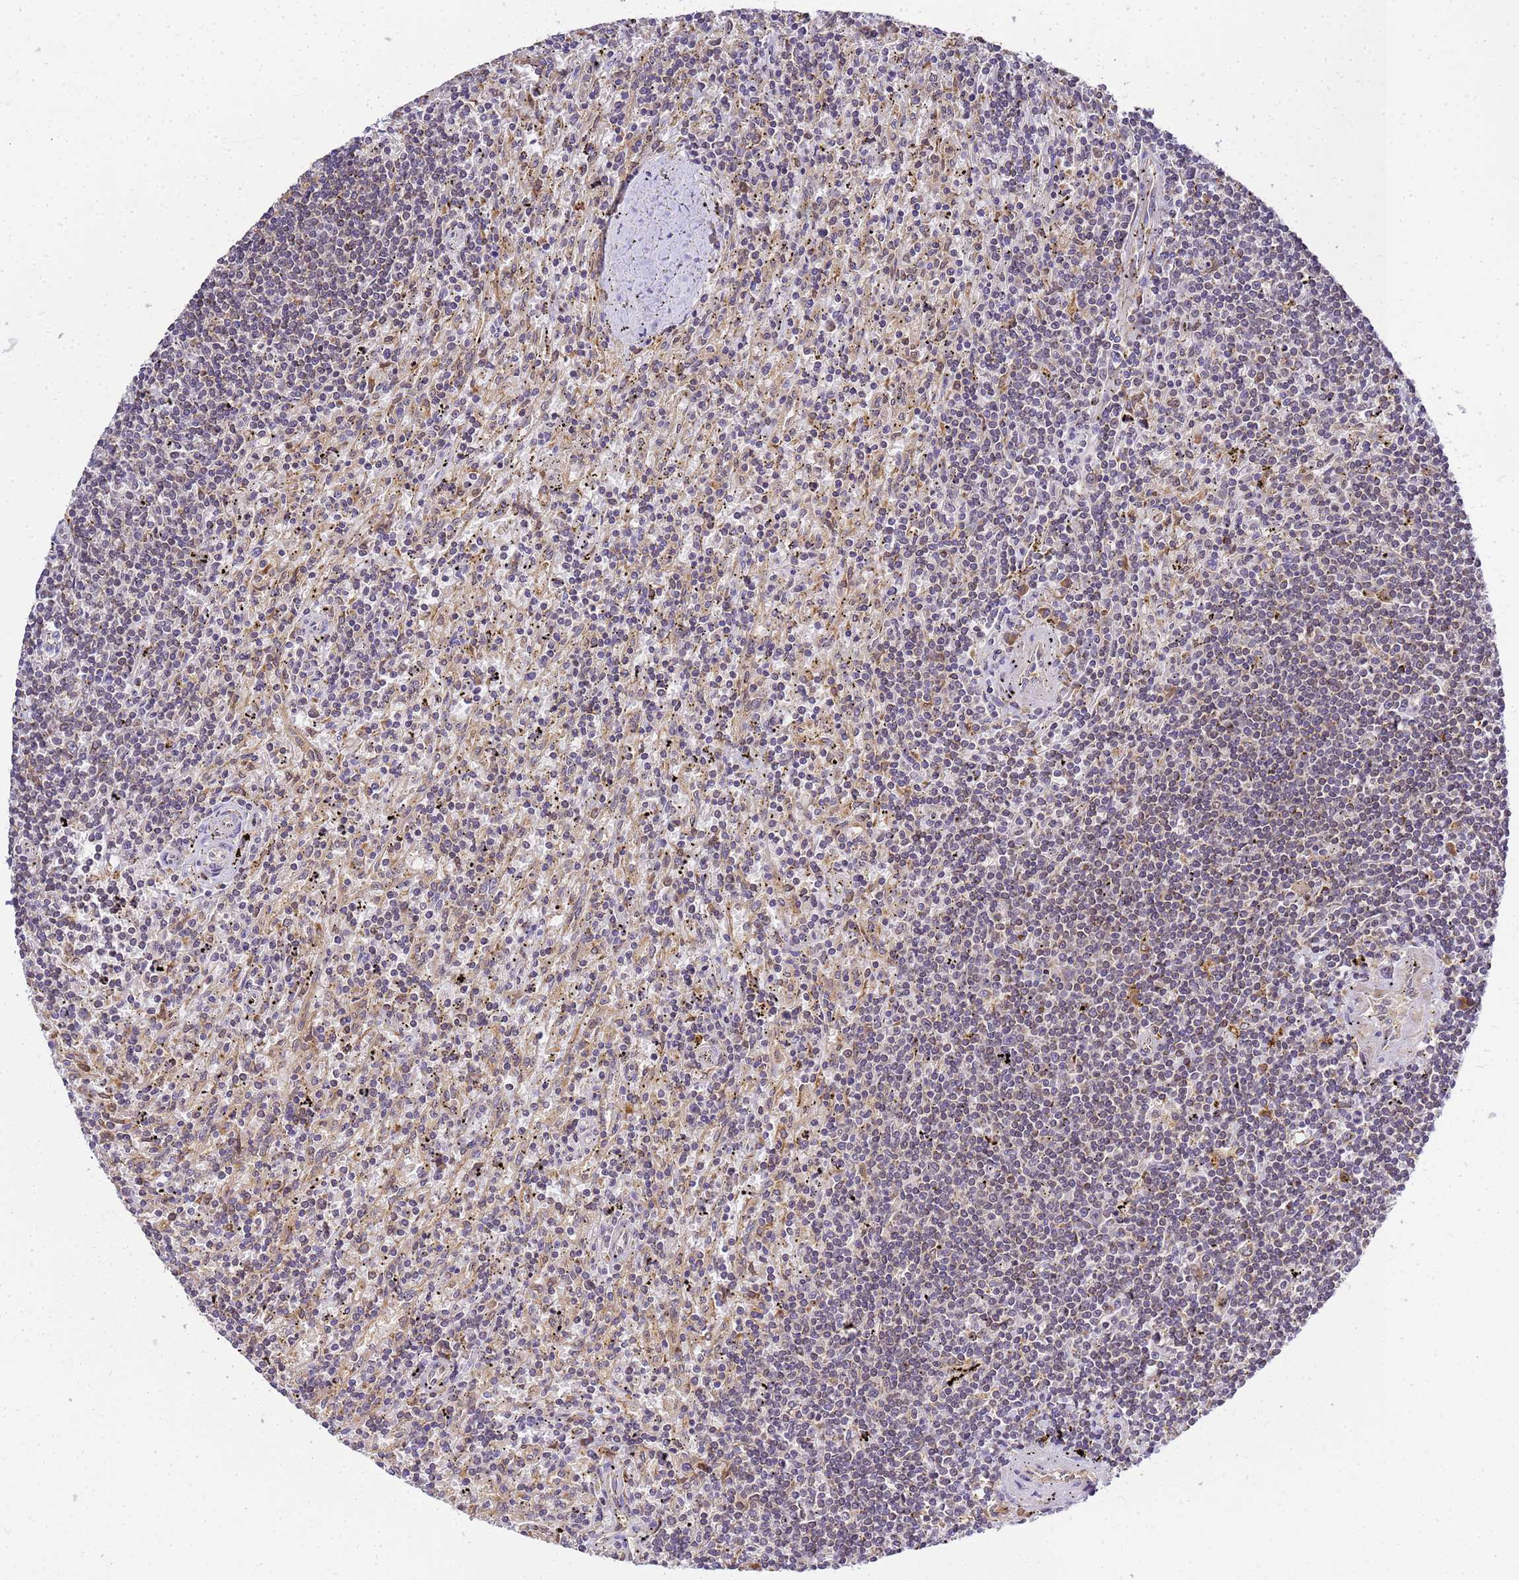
{"staining": {"intensity": "weak", "quantity": "25%-75%", "location": "cytoplasmic/membranous"}, "tissue": "lymphoma", "cell_type": "Tumor cells", "image_type": "cancer", "snomed": [{"axis": "morphology", "description": "Malignant lymphoma, non-Hodgkin's type, Low grade"}, {"axis": "topography", "description": "Spleen"}], "caption": "A brown stain labels weak cytoplasmic/membranous staining of a protein in human low-grade malignant lymphoma, non-Hodgkin's type tumor cells.", "gene": "ADPGK", "patient": {"sex": "male", "age": 76}}